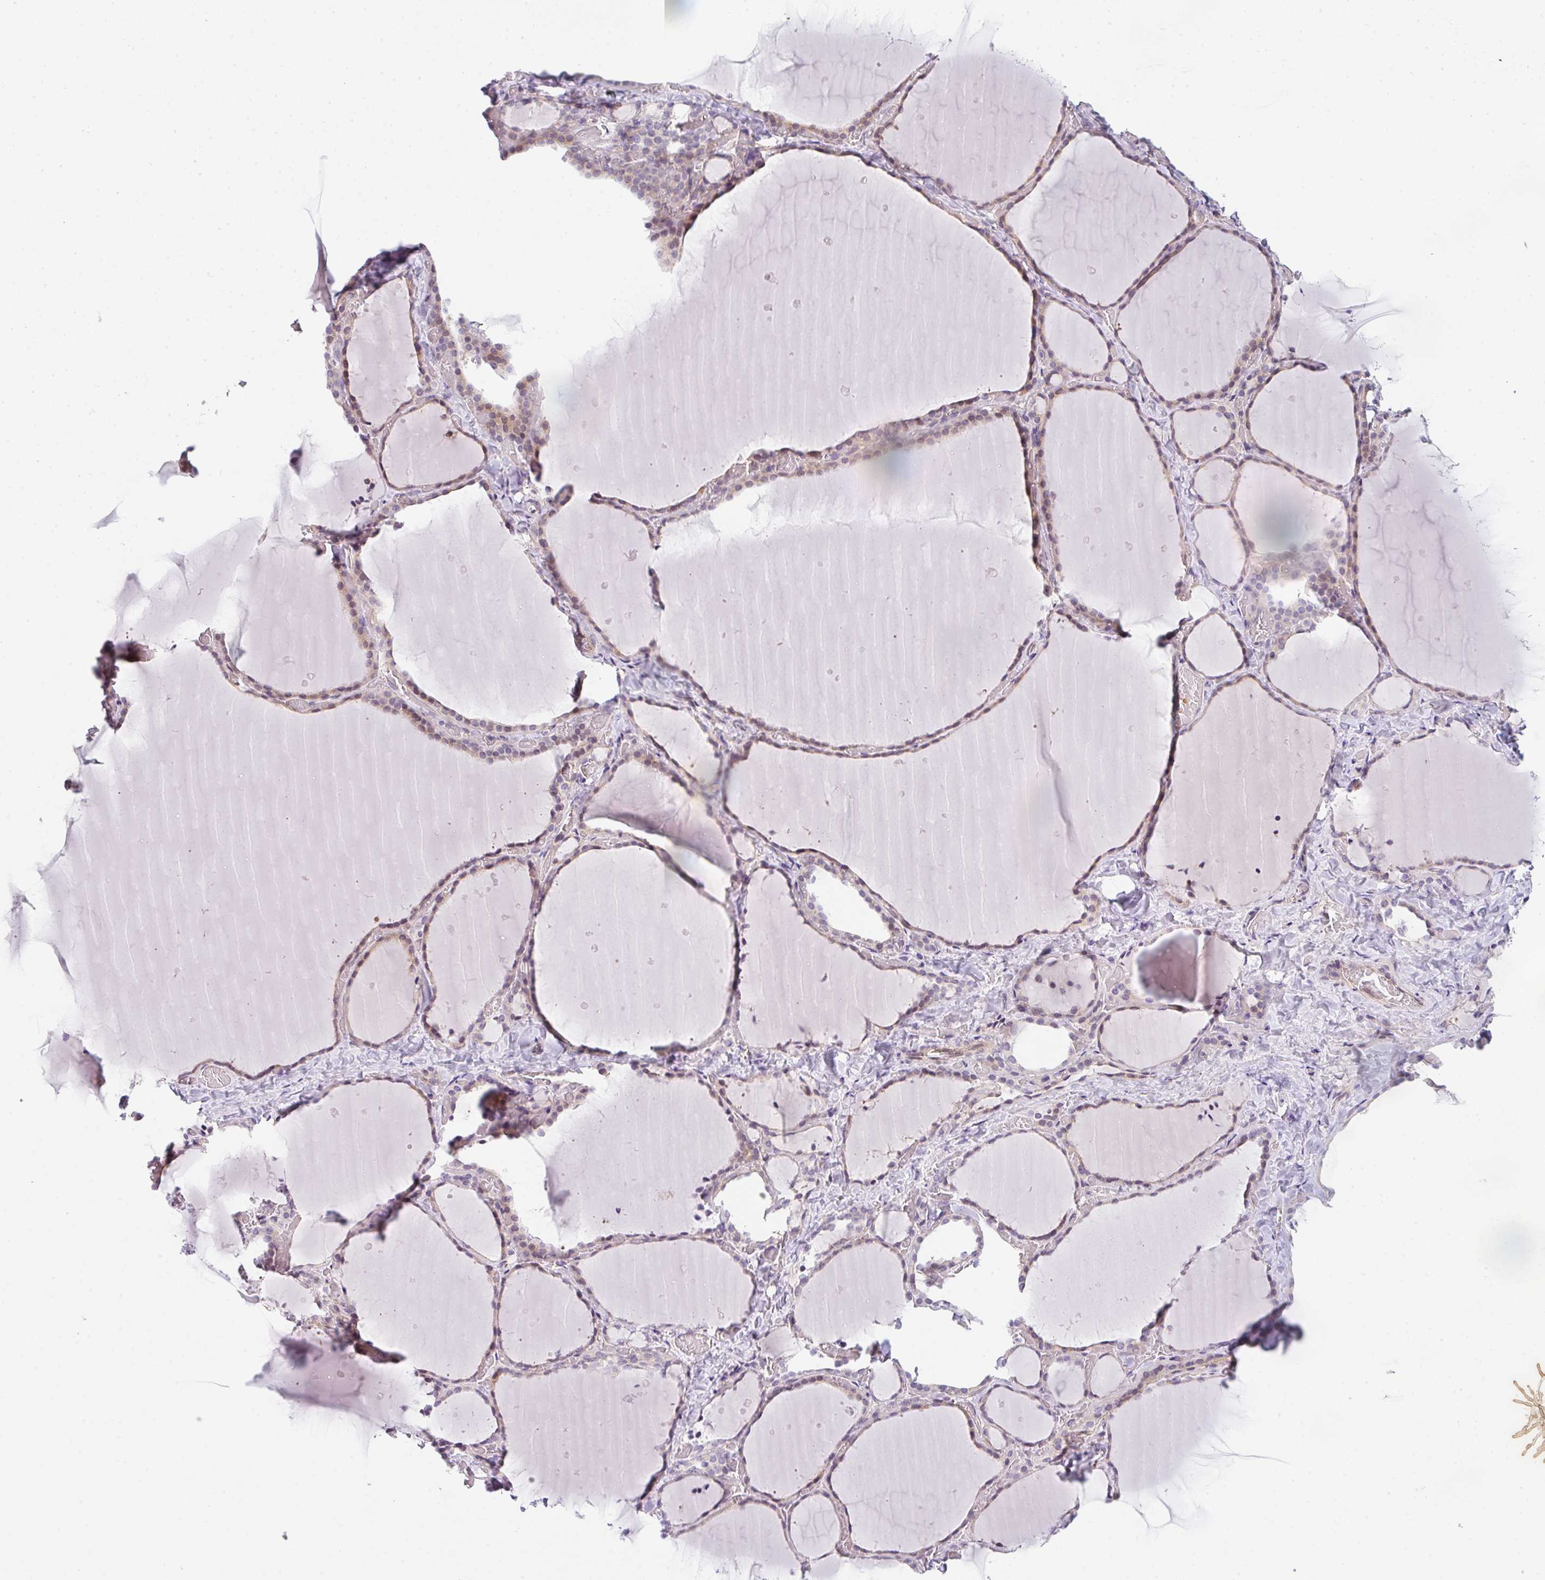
{"staining": {"intensity": "weak", "quantity": "25%-75%", "location": "cytoplasmic/membranous"}, "tissue": "thyroid gland", "cell_type": "Glandular cells", "image_type": "normal", "snomed": [{"axis": "morphology", "description": "Normal tissue, NOS"}, {"axis": "topography", "description": "Thyroid gland"}], "caption": "Immunohistochemical staining of normal thyroid gland demonstrates low levels of weak cytoplasmic/membranous positivity in about 25%-75% of glandular cells.", "gene": "TNFRSF10A", "patient": {"sex": "female", "age": 36}}